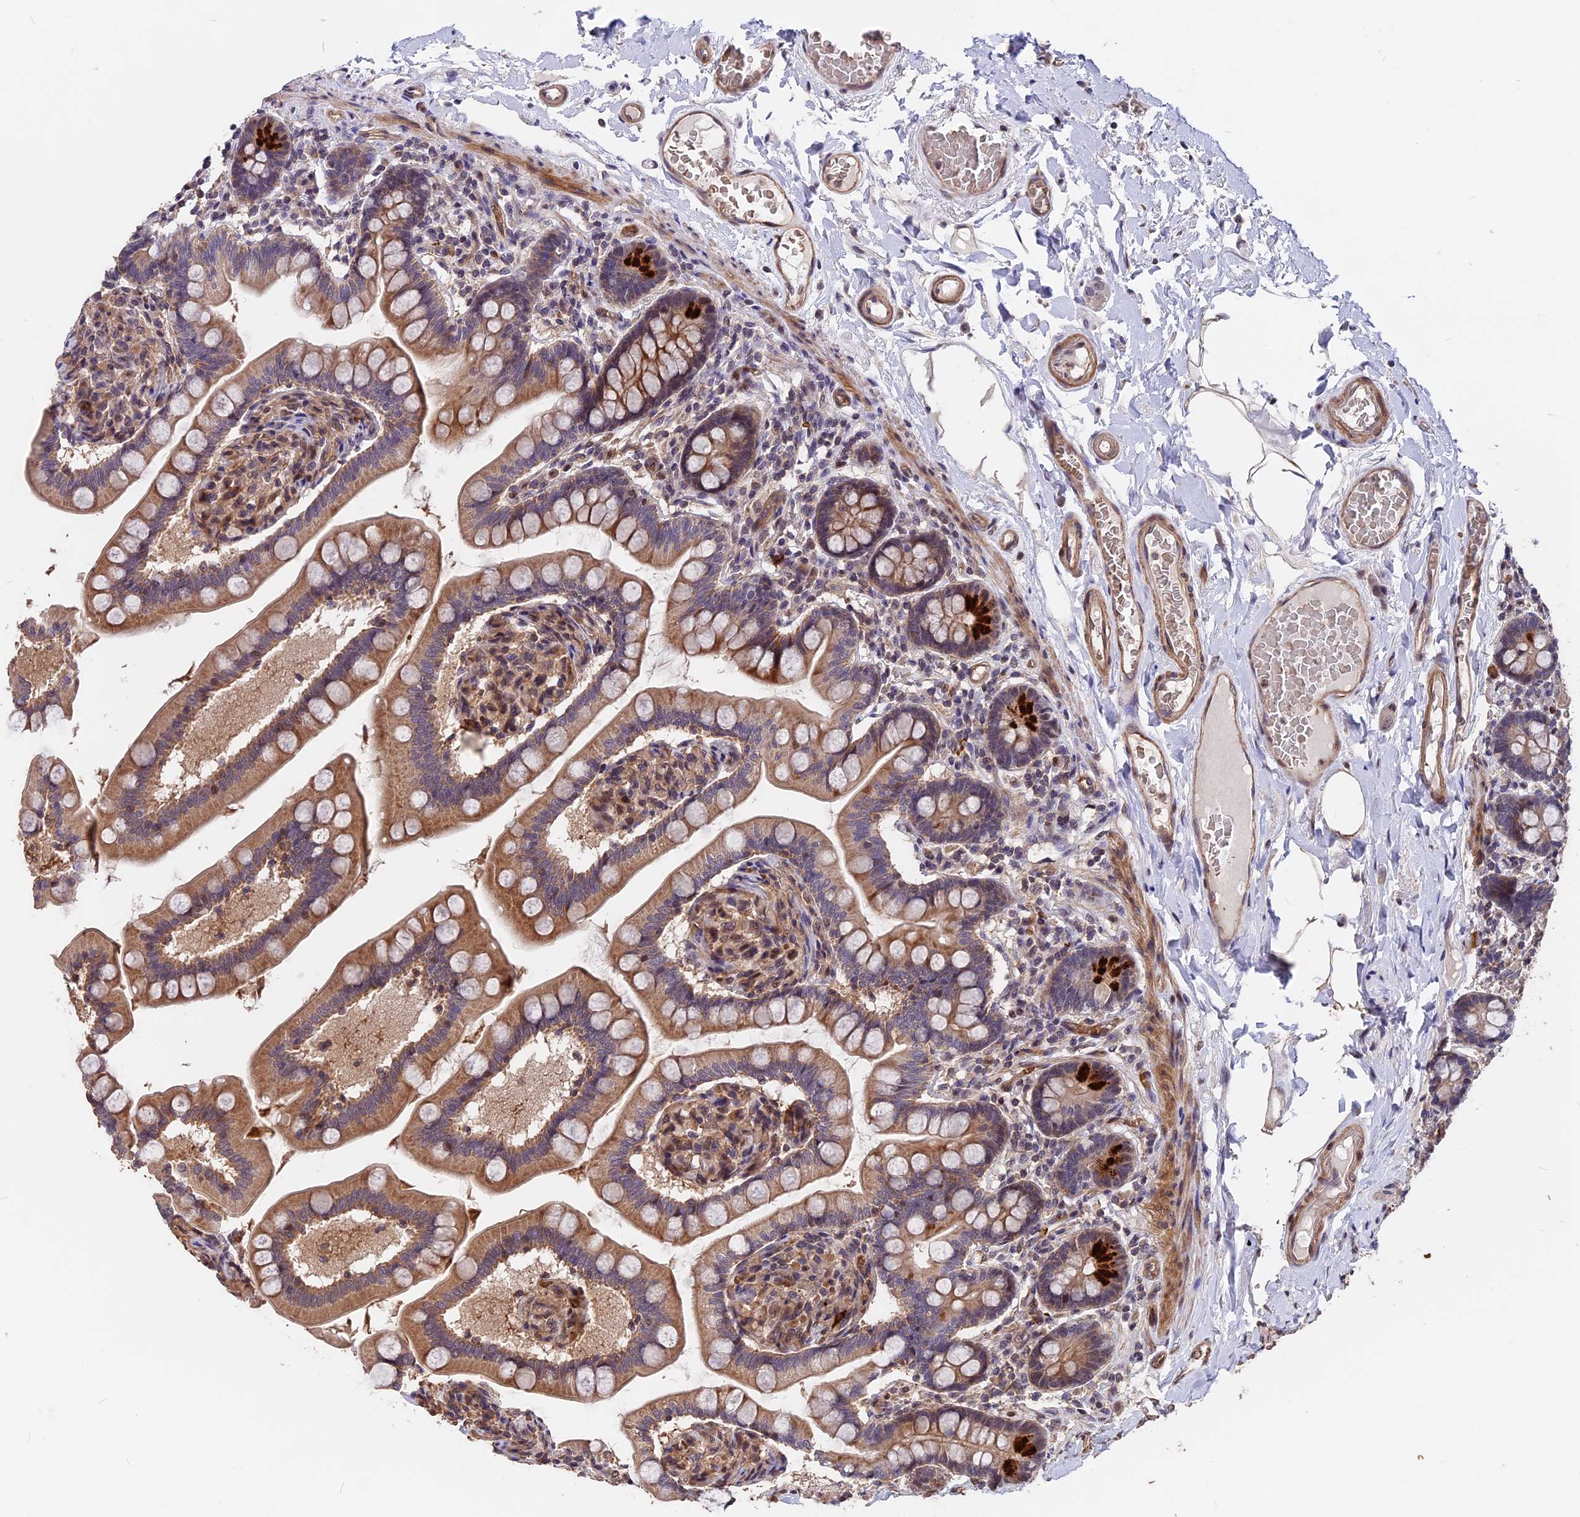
{"staining": {"intensity": "moderate", "quantity": ">75%", "location": "cytoplasmic/membranous"}, "tissue": "small intestine", "cell_type": "Glandular cells", "image_type": "normal", "snomed": [{"axis": "morphology", "description": "Normal tissue, NOS"}, {"axis": "topography", "description": "Small intestine"}], "caption": "Brown immunohistochemical staining in normal human small intestine shows moderate cytoplasmic/membranous staining in approximately >75% of glandular cells.", "gene": "ZC3H10", "patient": {"sex": "female", "age": 64}}